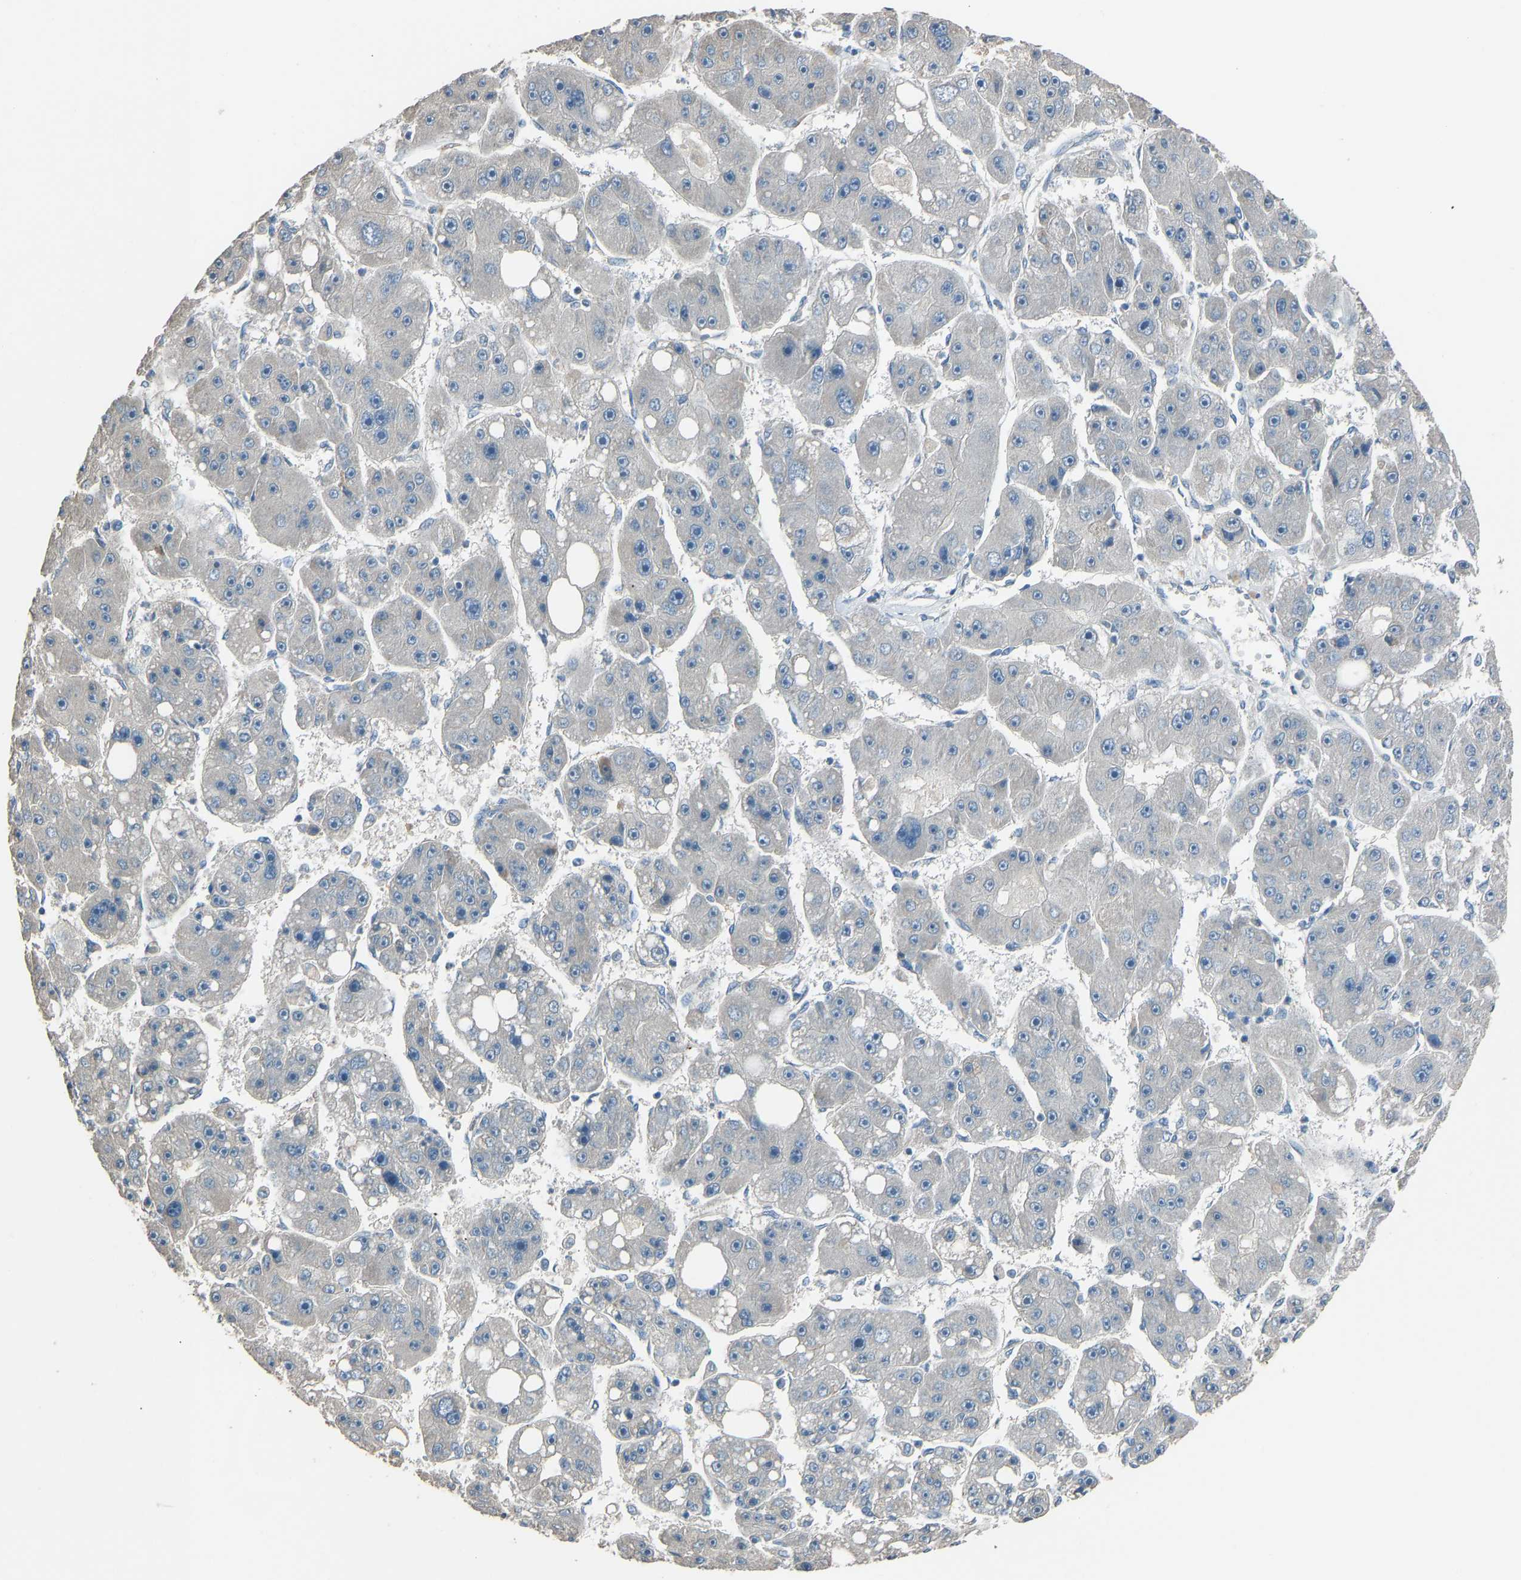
{"staining": {"intensity": "negative", "quantity": "none", "location": "none"}, "tissue": "liver cancer", "cell_type": "Tumor cells", "image_type": "cancer", "snomed": [{"axis": "morphology", "description": "Carcinoma, Hepatocellular, NOS"}, {"axis": "topography", "description": "Liver"}], "caption": "Protein analysis of liver cancer demonstrates no significant staining in tumor cells.", "gene": "TGFBR3", "patient": {"sex": "female", "age": 61}}